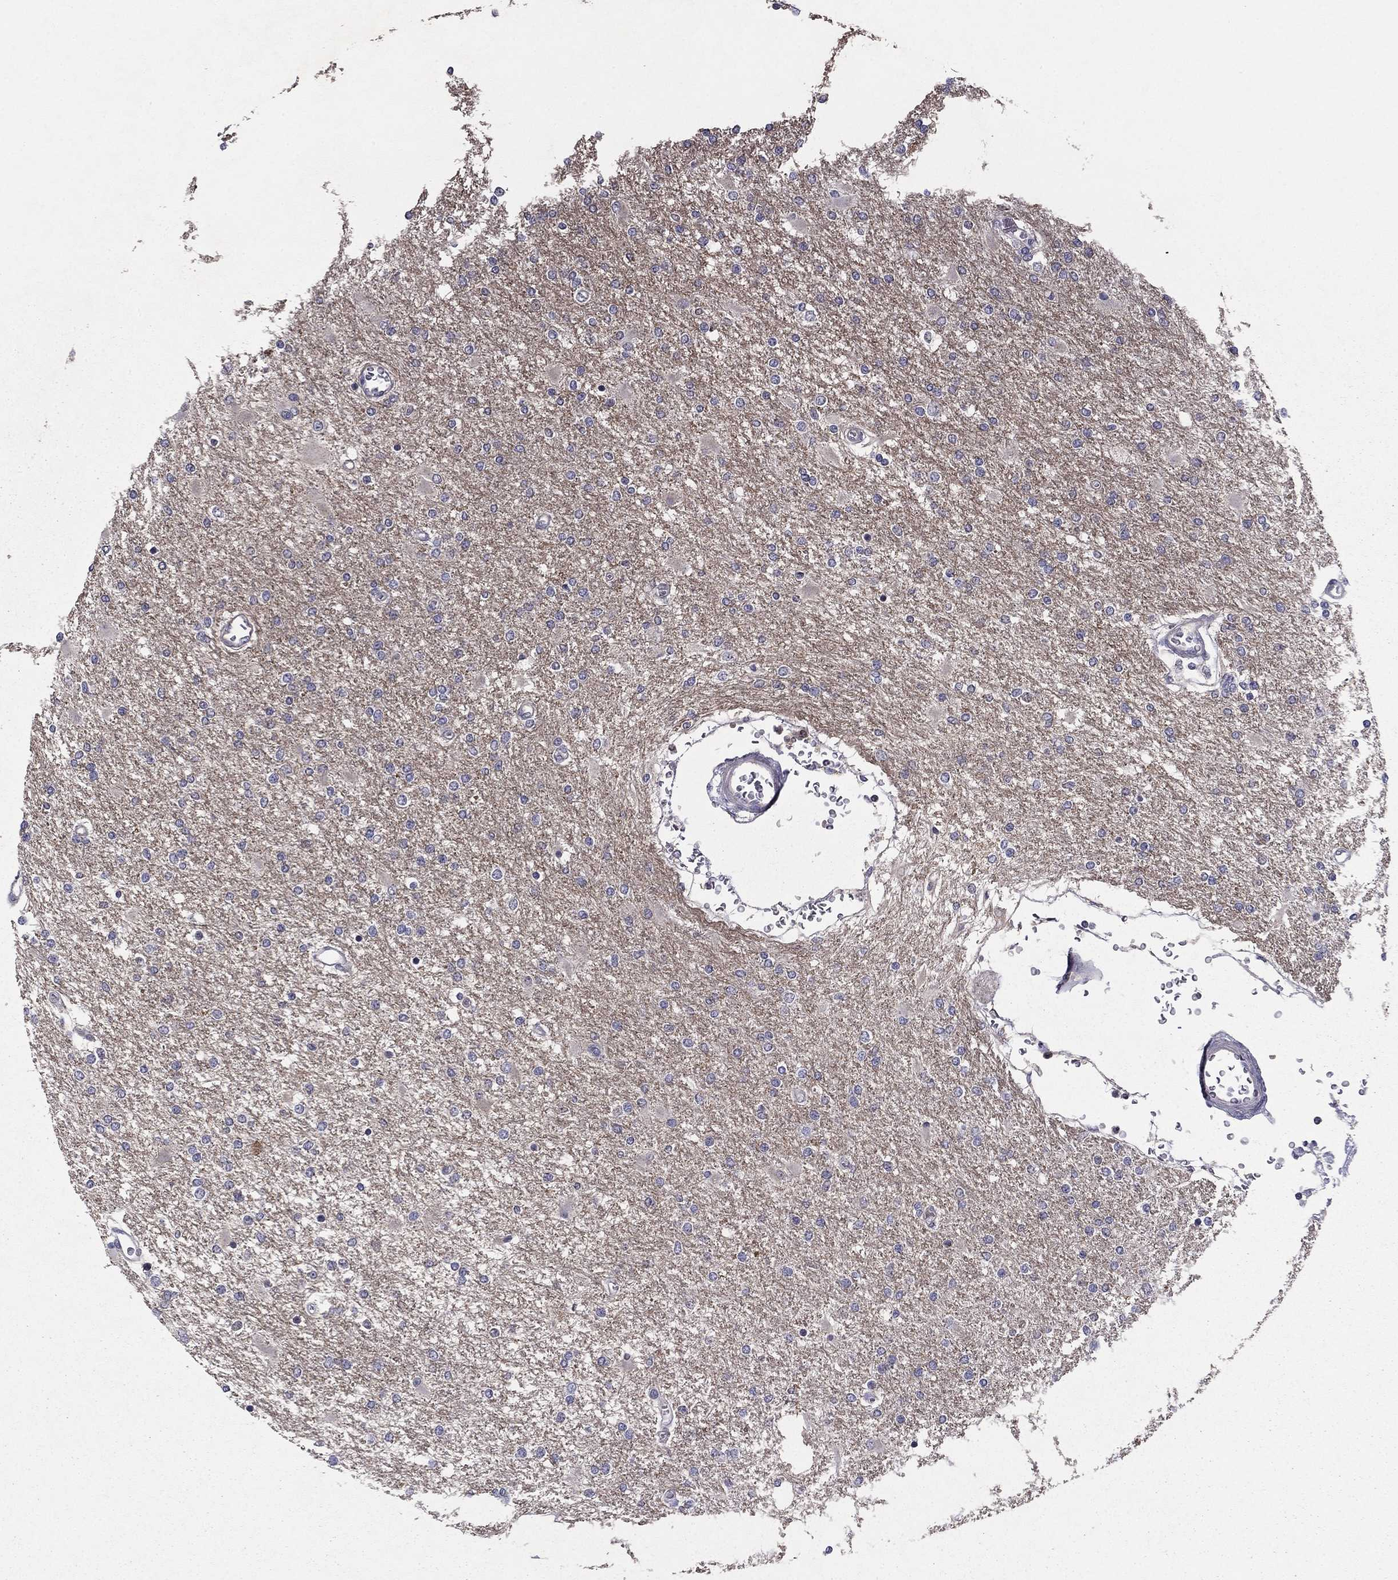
{"staining": {"intensity": "negative", "quantity": "none", "location": "none"}, "tissue": "glioma", "cell_type": "Tumor cells", "image_type": "cancer", "snomed": [{"axis": "morphology", "description": "Glioma, malignant, High grade"}, {"axis": "topography", "description": "Cerebral cortex"}], "caption": "DAB (3,3'-diaminobenzidine) immunohistochemical staining of malignant high-grade glioma demonstrates no significant staining in tumor cells.", "gene": "HCN1", "patient": {"sex": "male", "age": 79}}